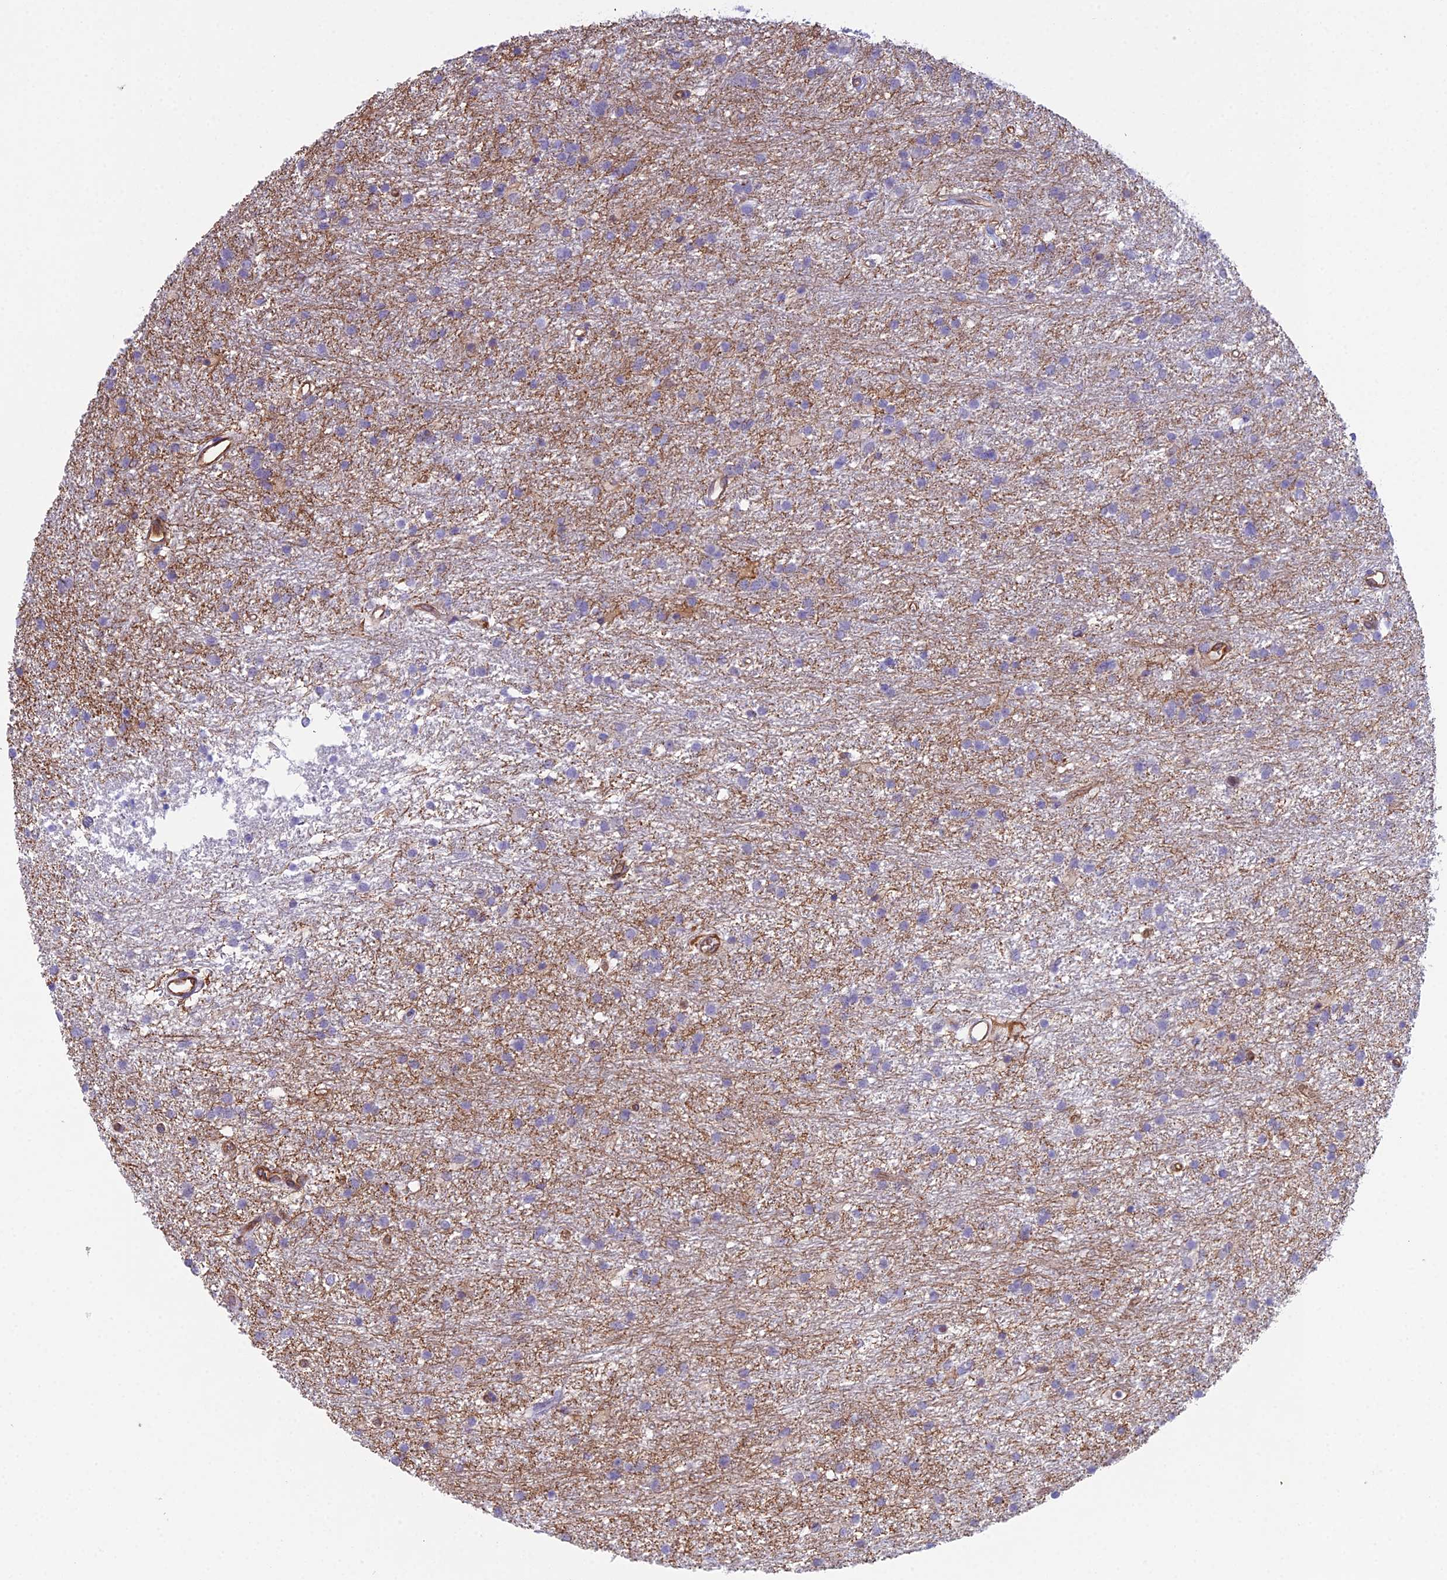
{"staining": {"intensity": "negative", "quantity": "none", "location": "none"}, "tissue": "glioma", "cell_type": "Tumor cells", "image_type": "cancer", "snomed": [{"axis": "morphology", "description": "Glioma, malignant, High grade"}, {"axis": "topography", "description": "Brain"}], "caption": "High magnification brightfield microscopy of malignant glioma (high-grade) stained with DAB (brown) and counterstained with hematoxylin (blue): tumor cells show no significant positivity.", "gene": "CC2D2A", "patient": {"sex": "male", "age": 77}}